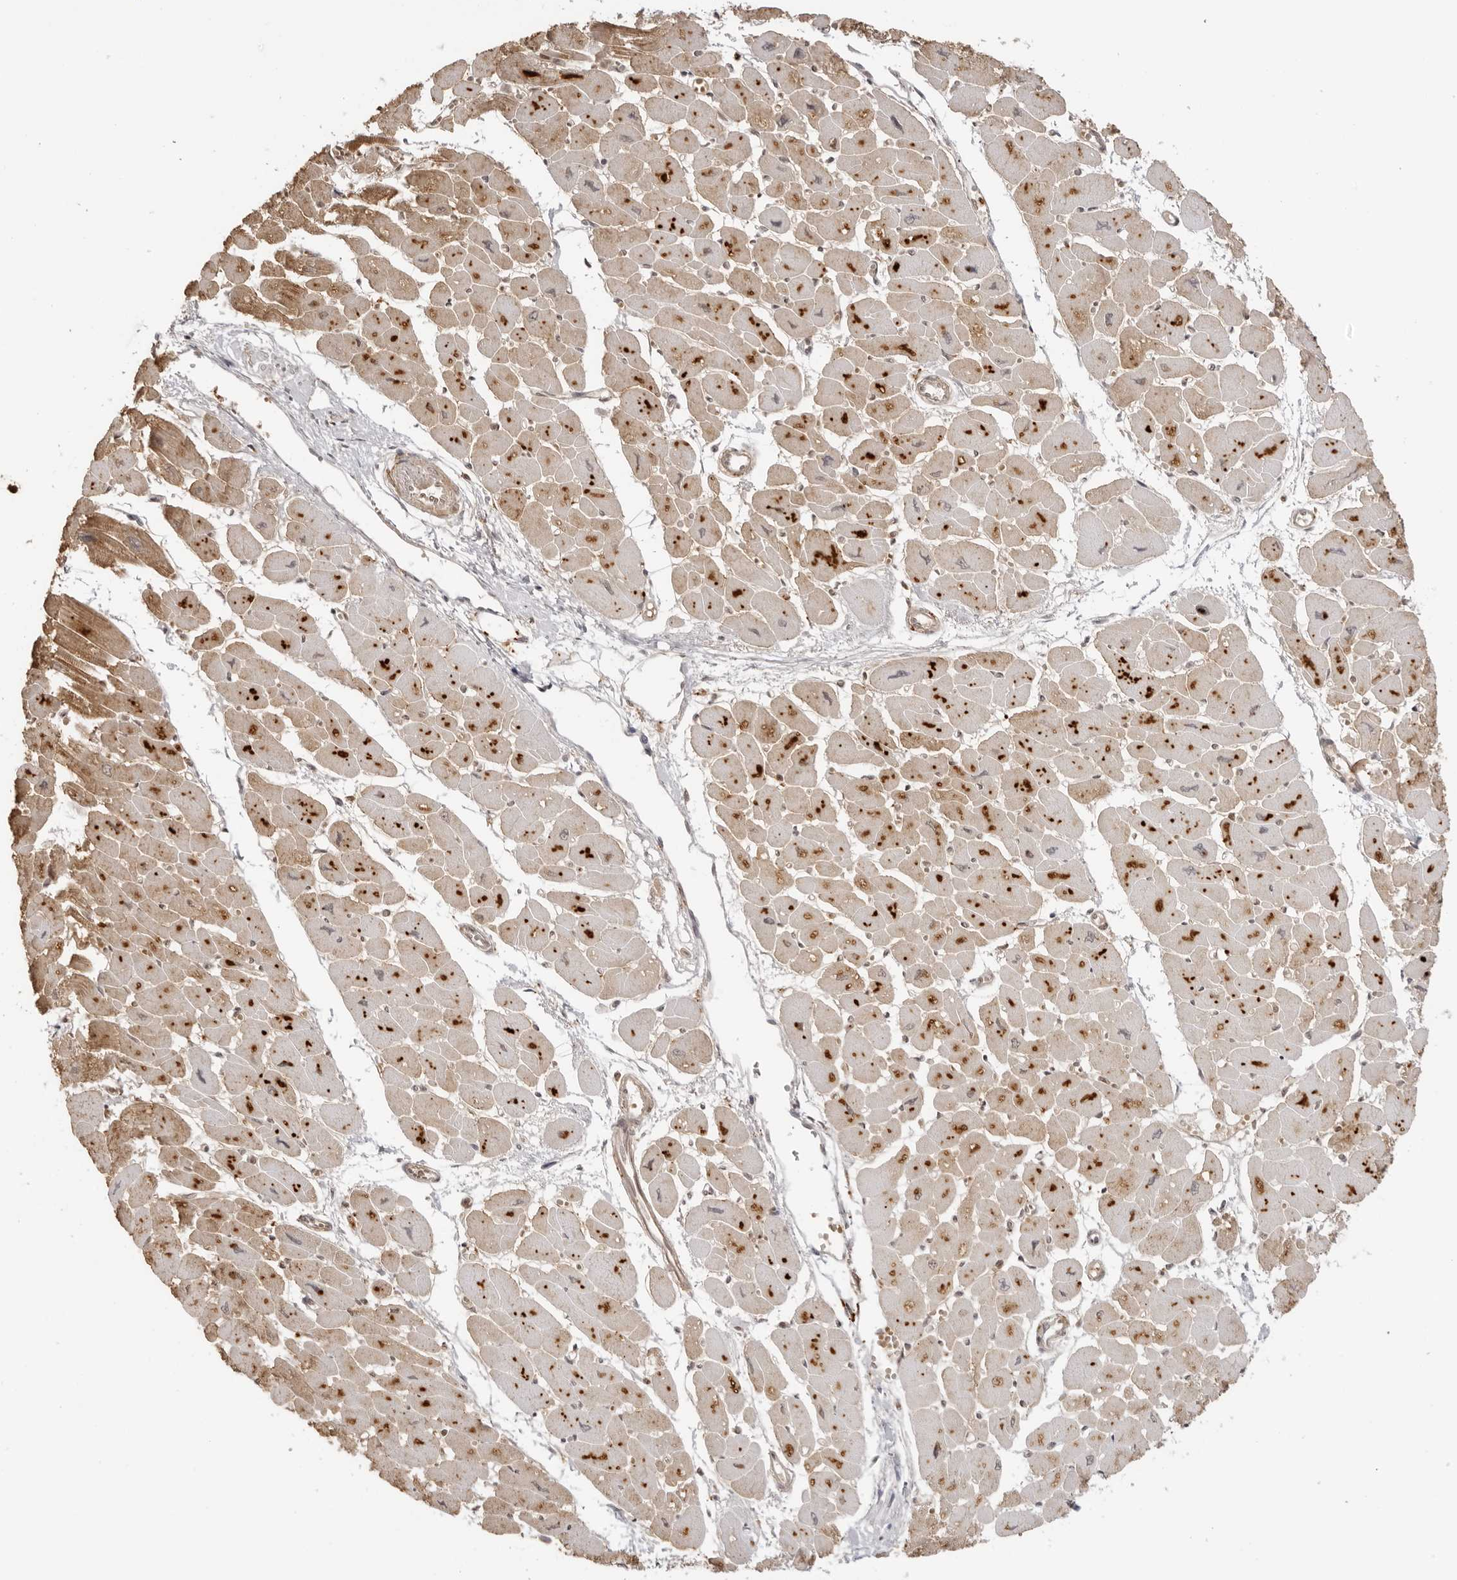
{"staining": {"intensity": "moderate", "quantity": ">75%", "location": "cytoplasmic/membranous"}, "tissue": "heart muscle", "cell_type": "Cardiomyocytes", "image_type": "normal", "snomed": [{"axis": "morphology", "description": "Normal tissue, NOS"}, {"axis": "topography", "description": "Heart"}], "caption": "Protein expression analysis of benign heart muscle reveals moderate cytoplasmic/membranous expression in approximately >75% of cardiomyocytes. Immunohistochemistry (ihc) stains the protein of interest in brown and the nuclei are stained blue.", "gene": "IKBKE", "patient": {"sex": "female", "age": 54}}